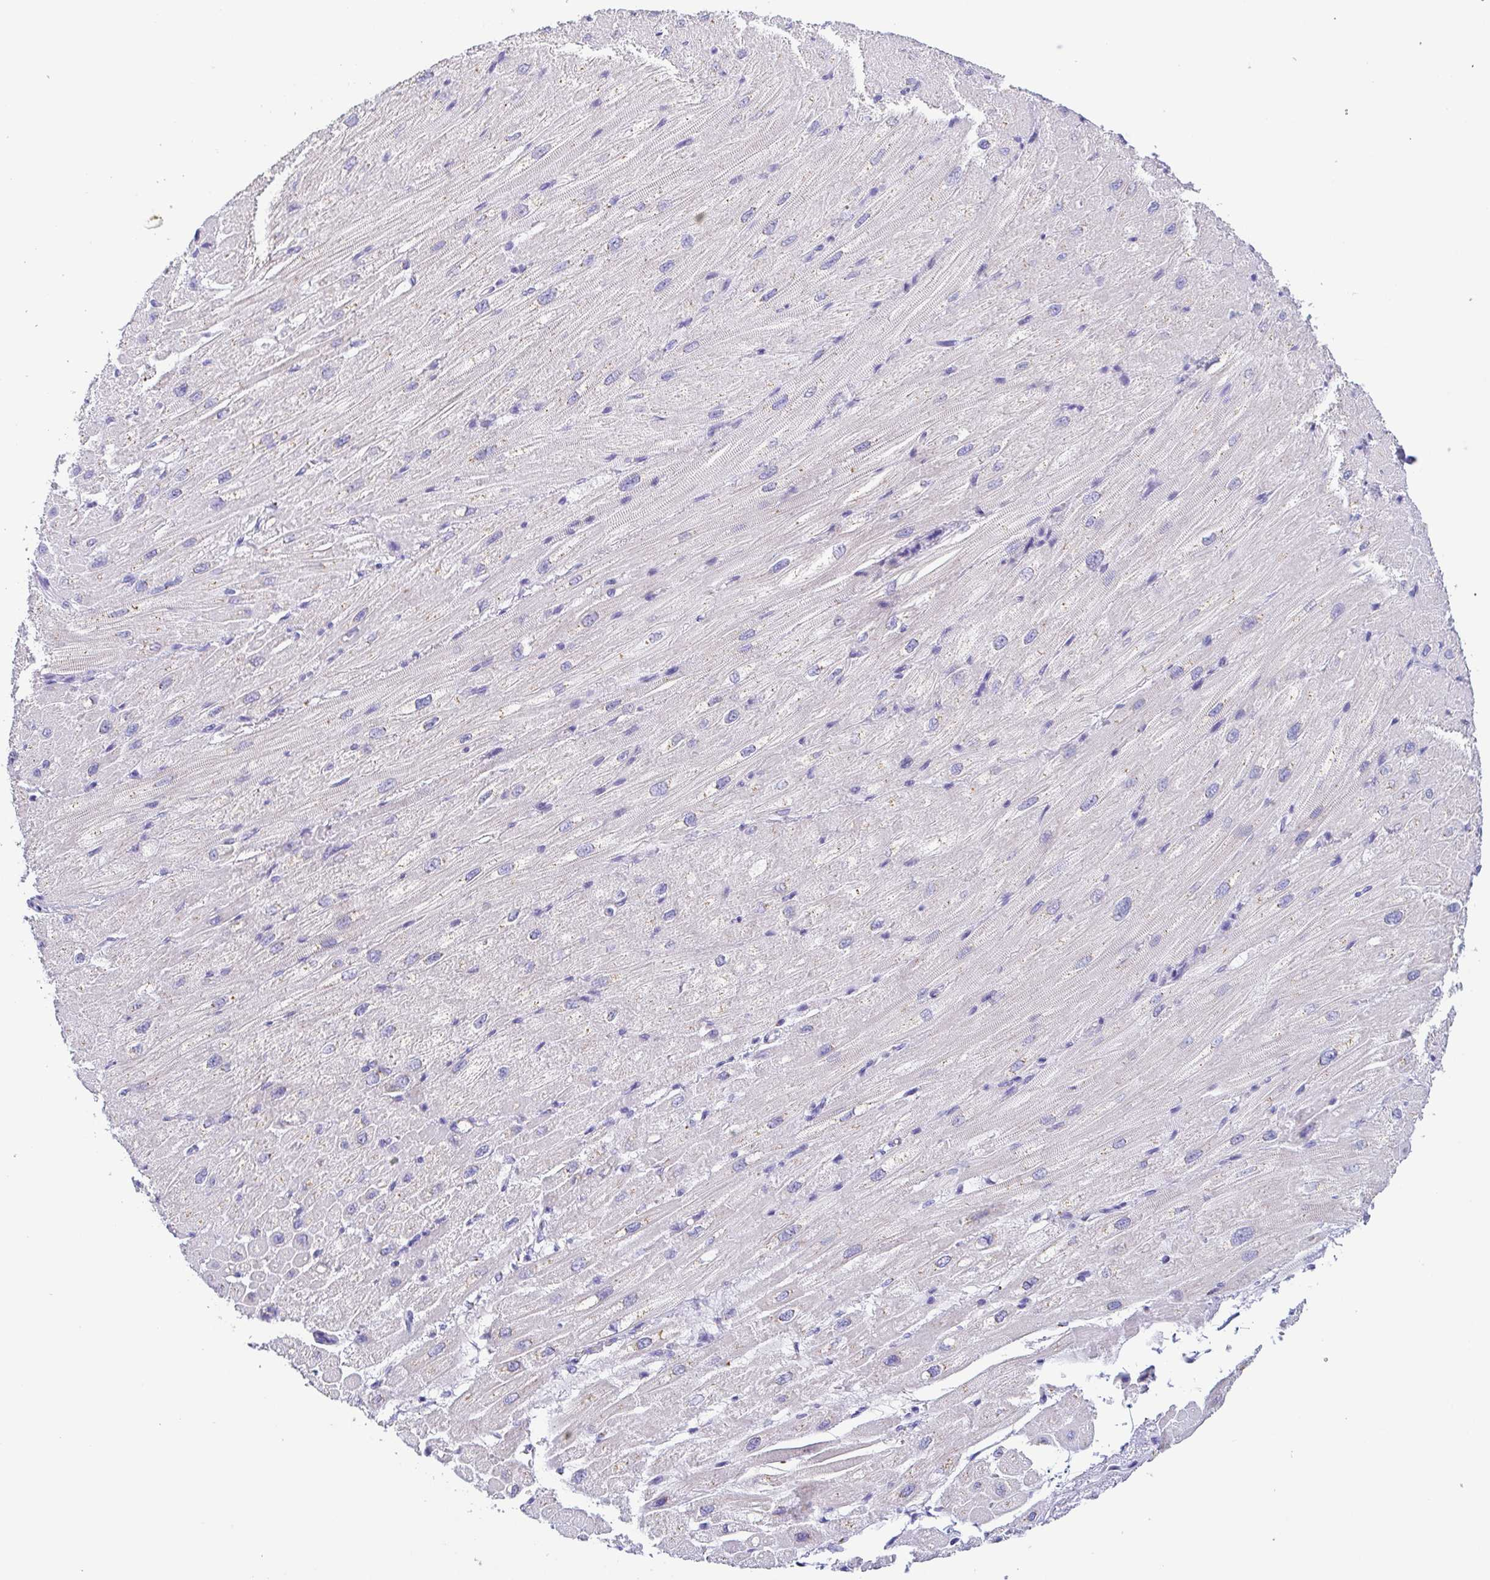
{"staining": {"intensity": "negative", "quantity": "none", "location": "none"}, "tissue": "heart muscle", "cell_type": "Cardiomyocytes", "image_type": "normal", "snomed": [{"axis": "morphology", "description": "Normal tissue, NOS"}, {"axis": "topography", "description": "Heart"}], "caption": "DAB (3,3'-diaminobenzidine) immunohistochemical staining of normal heart muscle exhibits no significant positivity in cardiomyocytes.", "gene": "SULT1B1", "patient": {"sex": "male", "age": 62}}